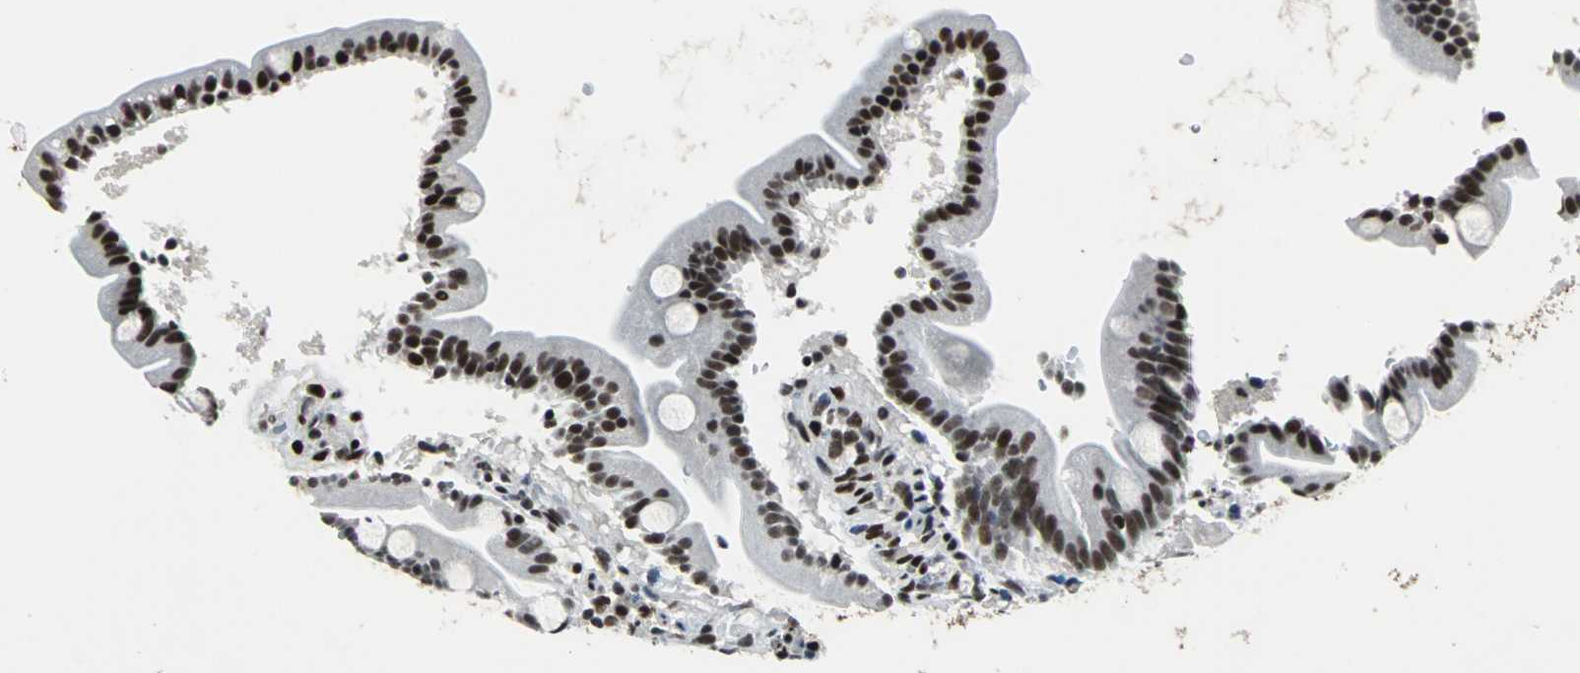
{"staining": {"intensity": "moderate", "quantity": ">75%", "location": "nuclear"}, "tissue": "duodenum", "cell_type": "Glandular cells", "image_type": "normal", "snomed": [{"axis": "morphology", "description": "Normal tissue, NOS"}, {"axis": "topography", "description": "Duodenum"}], "caption": "Immunohistochemistry of normal human duodenum reveals medium levels of moderate nuclear expression in approximately >75% of glandular cells.", "gene": "MEF2D", "patient": {"sex": "male", "age": 54}}